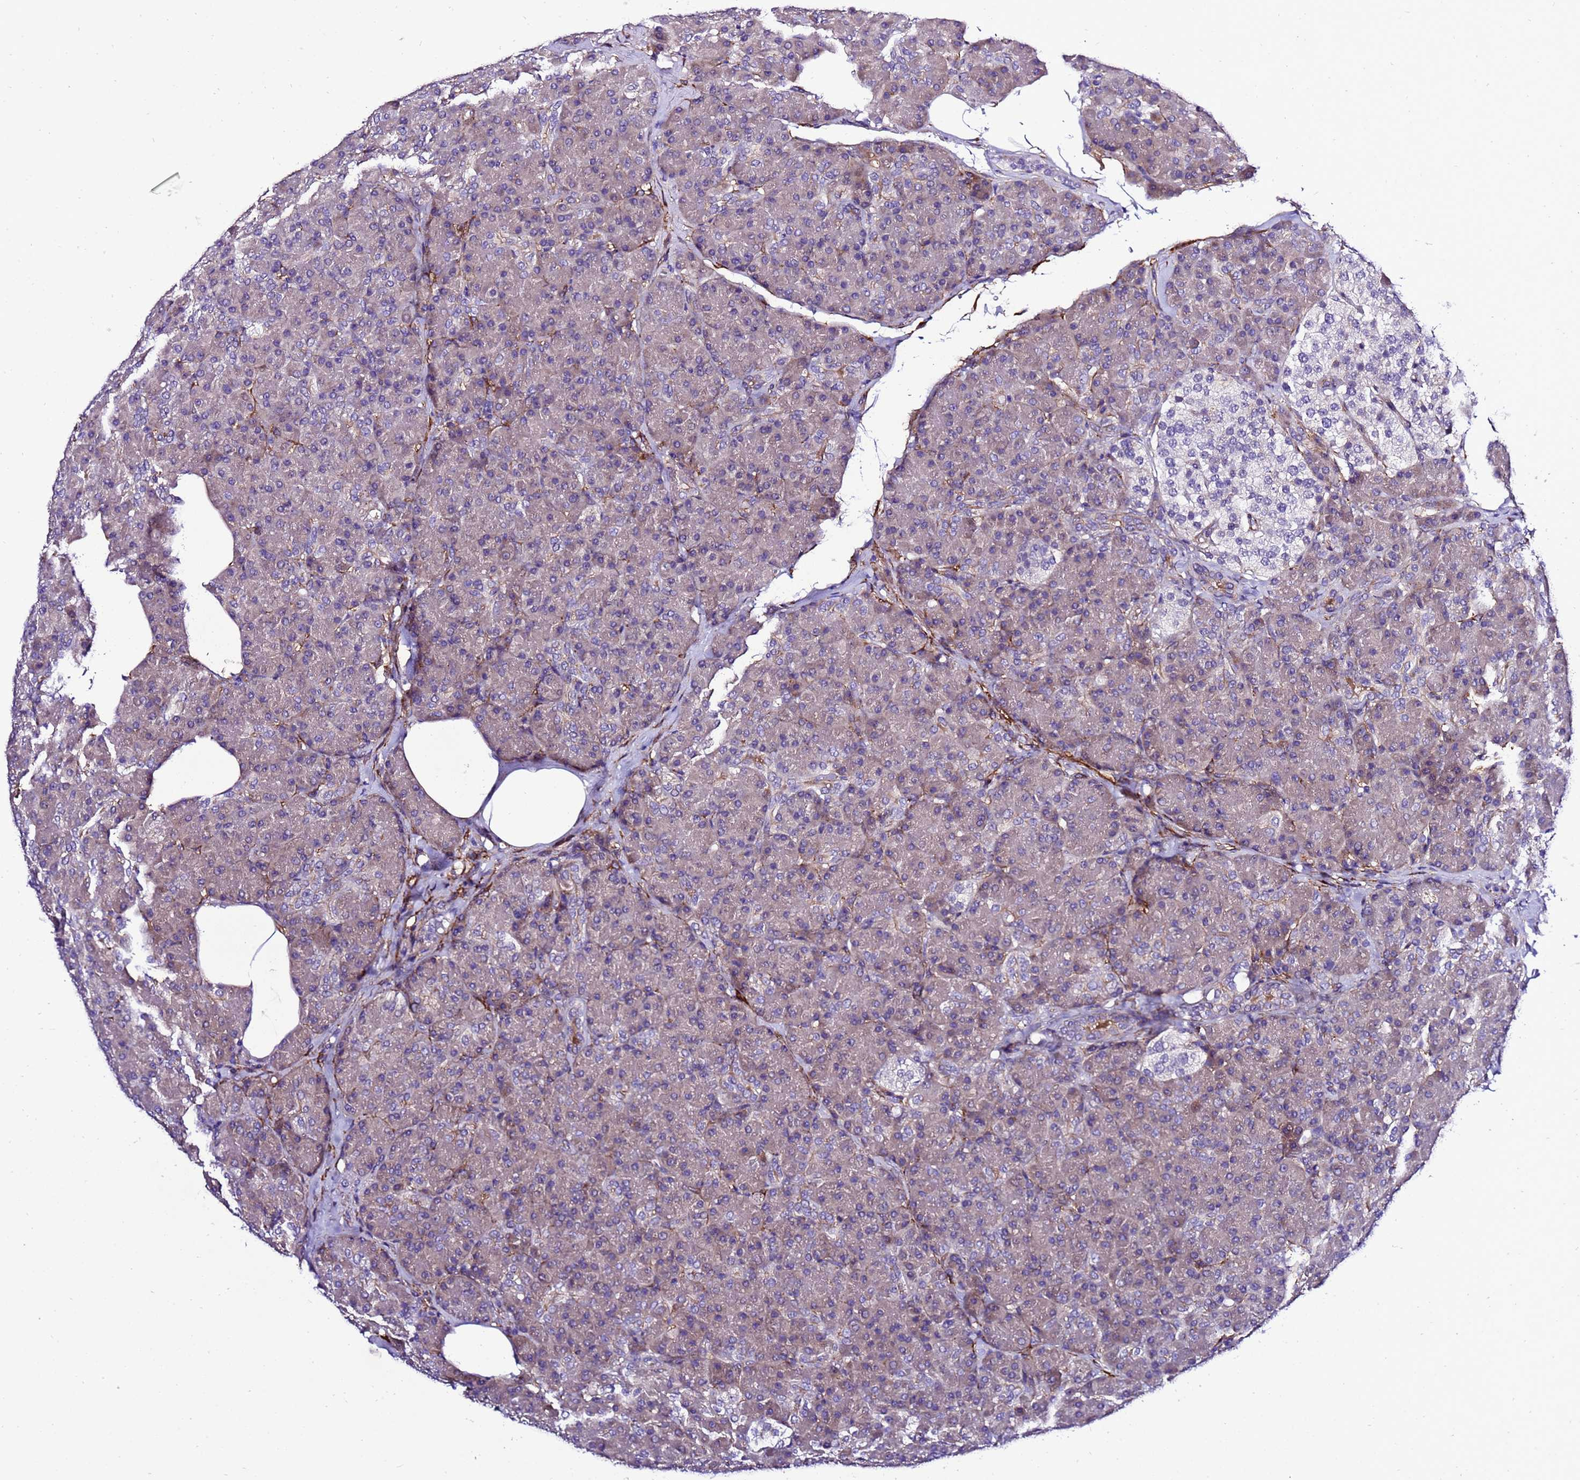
{"staining": {"intensity": "moderate", "quantity": "<25%", "location": "cytoplasmic/membranous"}, "tissue": "pancreas", "cell_type": "Exocrine glandular cells", "image_type": "normal", "snomed": [{"axis": "morphology", "description": "Normal tissue, NOS"}, {"axis": "topography", "description": "Pancreas"}], "caption": "Human pancreas stained for a protein (brown) displays moderate cytoplasmic/membranous positive staining in approximately <25% of exocrine glandular cells.", "gene": "GZF1", "patient": {"sex": "female", "age": 43}}